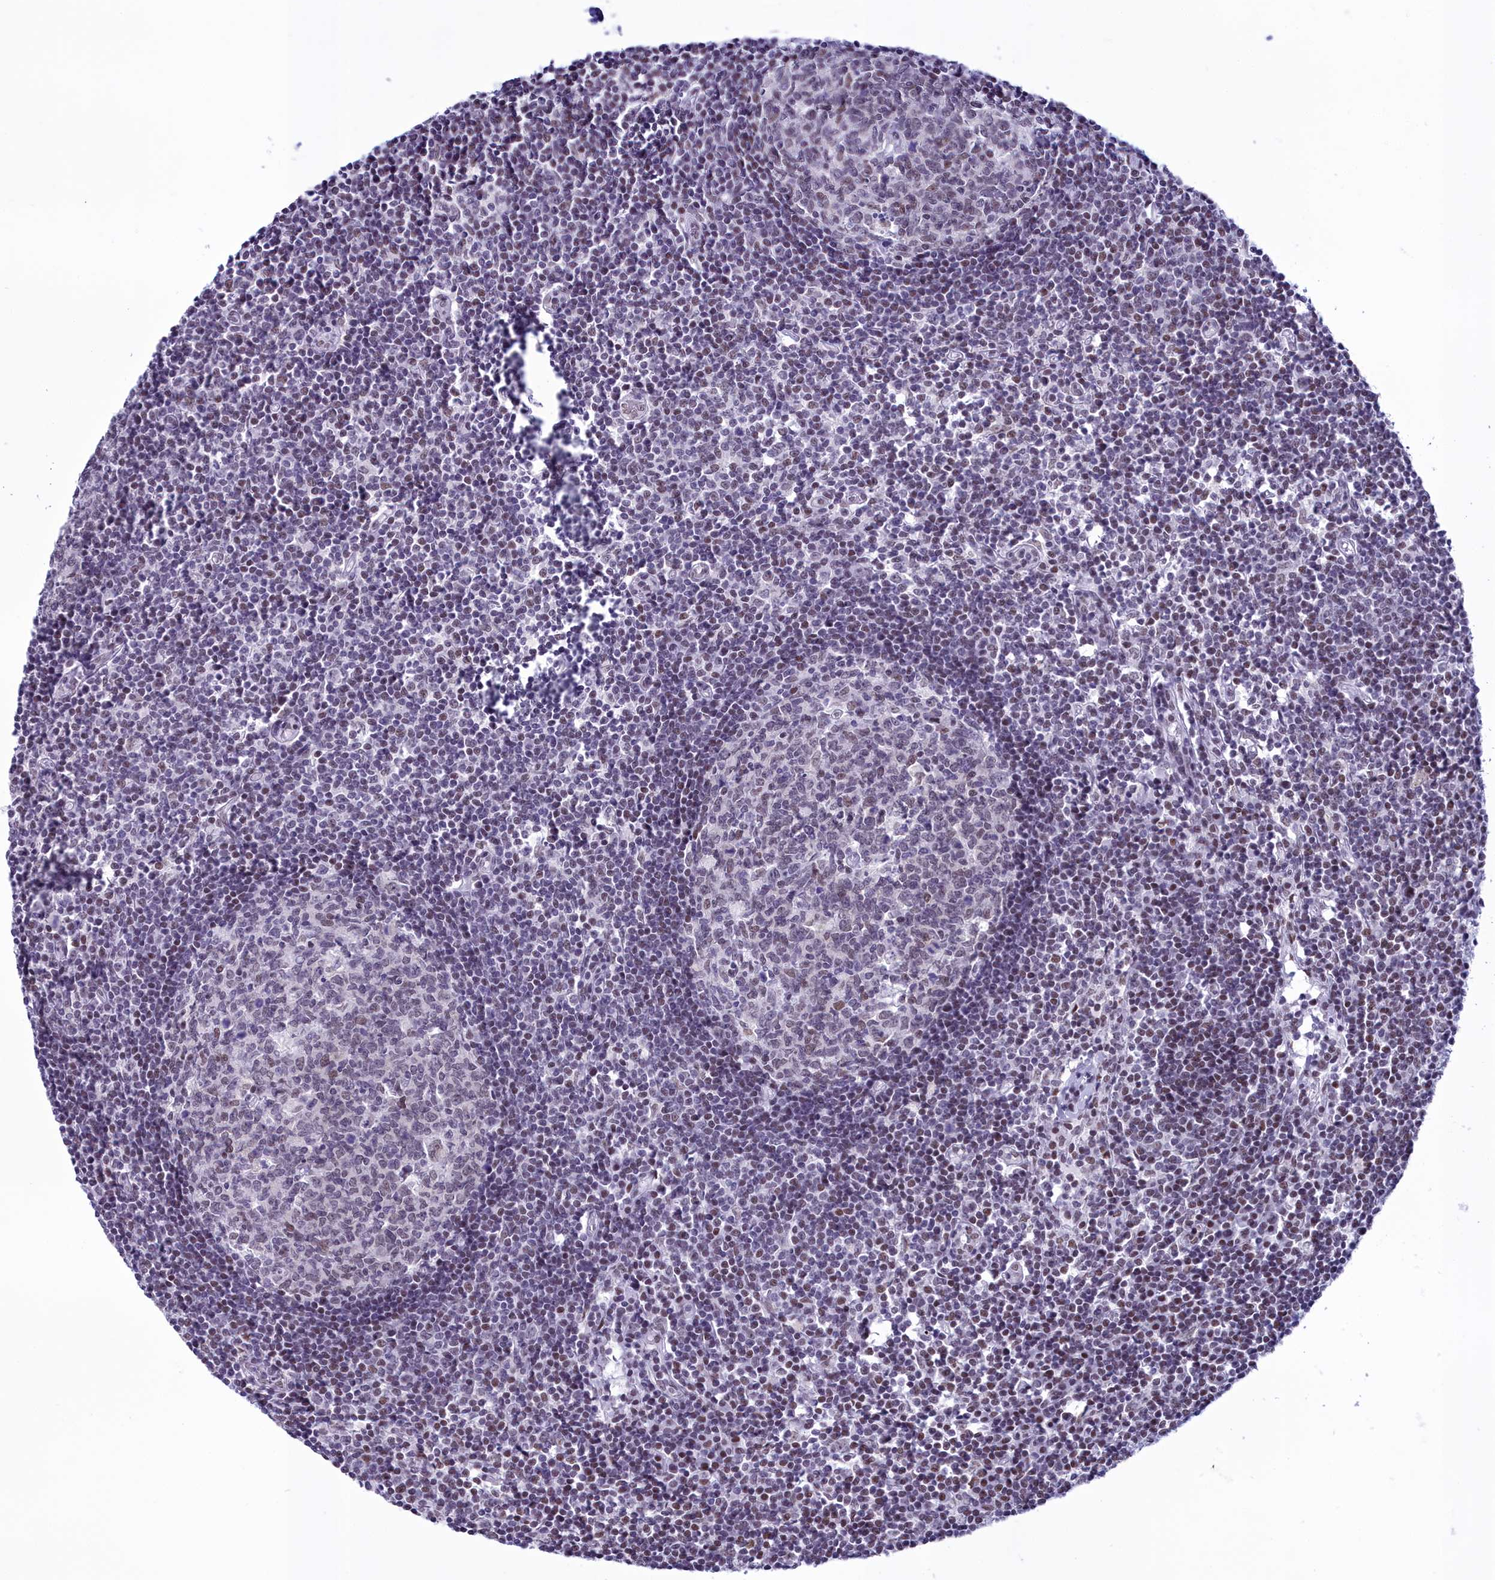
{"staining": {"intensity": "weak", "quantity": "25%-75%", "location": "nuclear"}, "tissue": "lymph node", "cell_type": "Germinal center cells", "image_type": "normal", "snomed": [{"axis": "morphology", "description": "Normal tissue, NOS"}, {"axis": "topography", "description": "Lymph node"}], "caption": "A histopathology image of lymph node stained for a protein displays weak nuclear brown staining in germinal center cells.", "gene": "CDC26", "patient": {"sex": "female", "age": 55}}